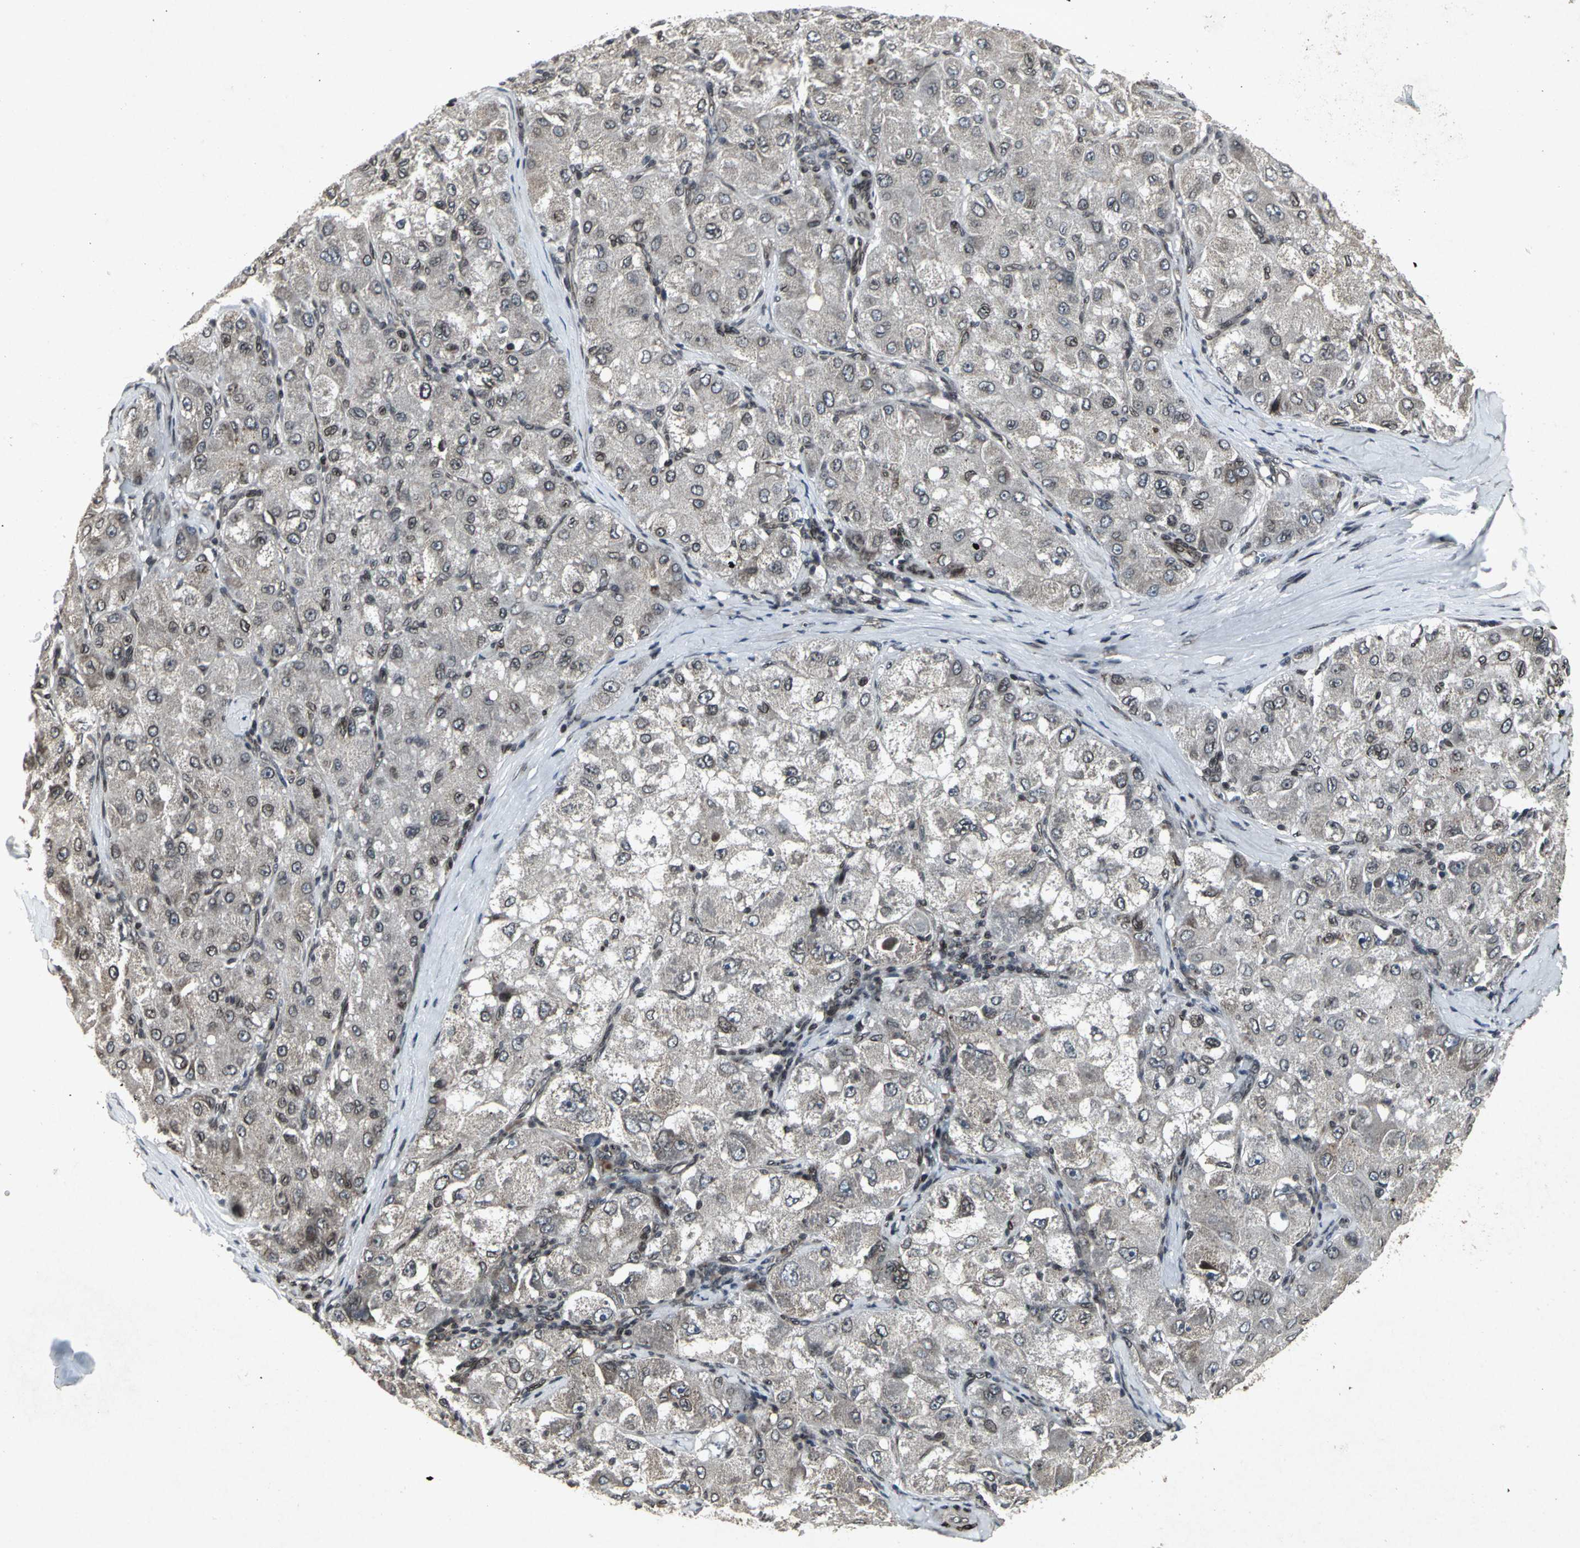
{"staining": {"intensity": "moderate", "quantity": "<25%", "location": "cytoplasmic/membranous,nuclear"}, "tissue": "liver cancer", "cell_type": "Tumor cells", "image_type": "cancer", "snomed": [{"axis": "morphology", "description": "Carcinoma, Hepatocellular, NOS"}, {"axis": "topography", "description": "Liver"}], "caption": "A low amount of moderate cytoplasmic/membranous and nuclear positivity is identified in about <25% of tumor cells in liver hepatocellular carcinoma tissue.", "gene": "SH2B3", "patient": {"sex": "male", "age": 80}}